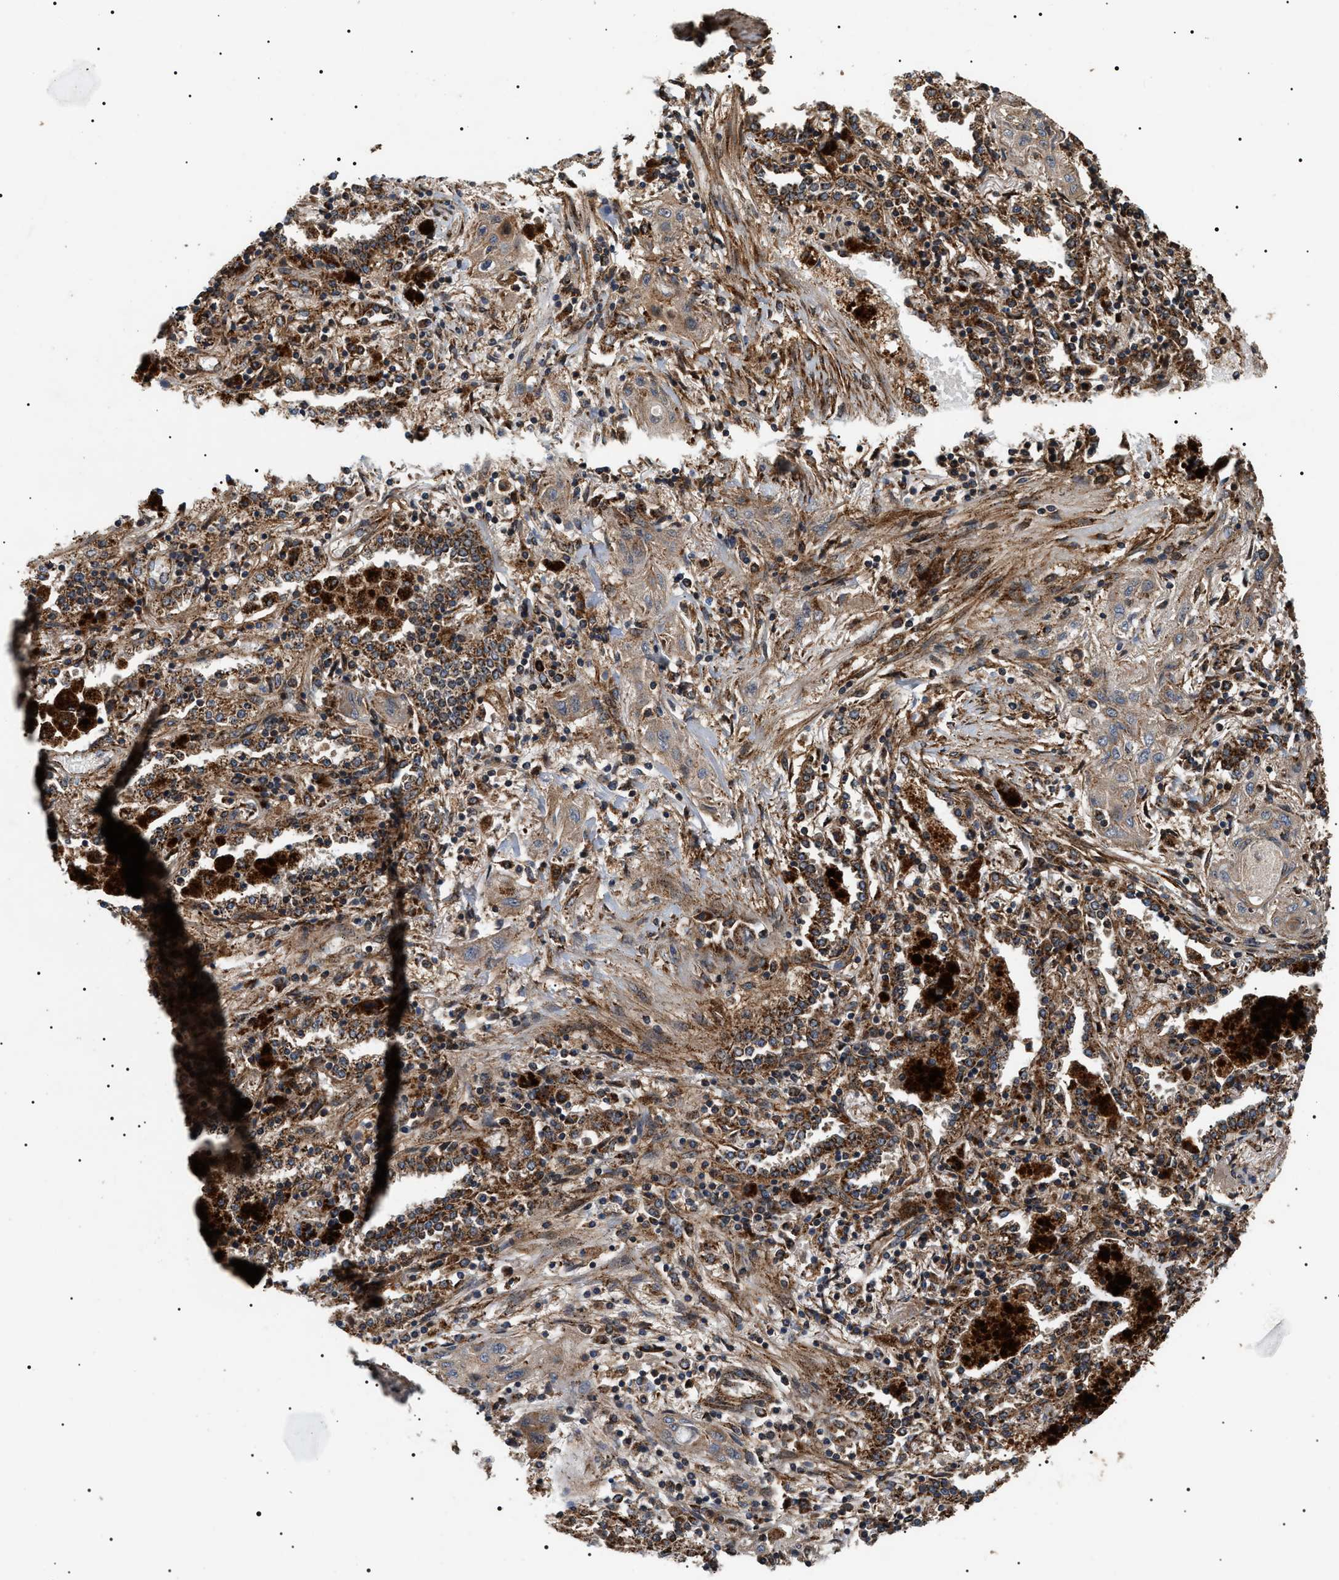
{"staining": {"intensity": "strong", "quantity": ">75%", "location": "cytoplasmic/membranous"}, "tissue": "lung cancer", "cell_type": "Tumor cells", "image_type": "cancer", "snomed": [{"axis": "morphology", "description": "Squamous cell carcinoma, NOS"}, {"axis": "topography", "description": "Lung"}], "caption": "Squamous cell carcinoma (lung) stained with a brown dye demonstrates strong cytoplasmic/membranous positive staining in approximately >75% of tumor cells.", "gene": "ZBTB26", "patient": {"sex": "female", "age": 47}}